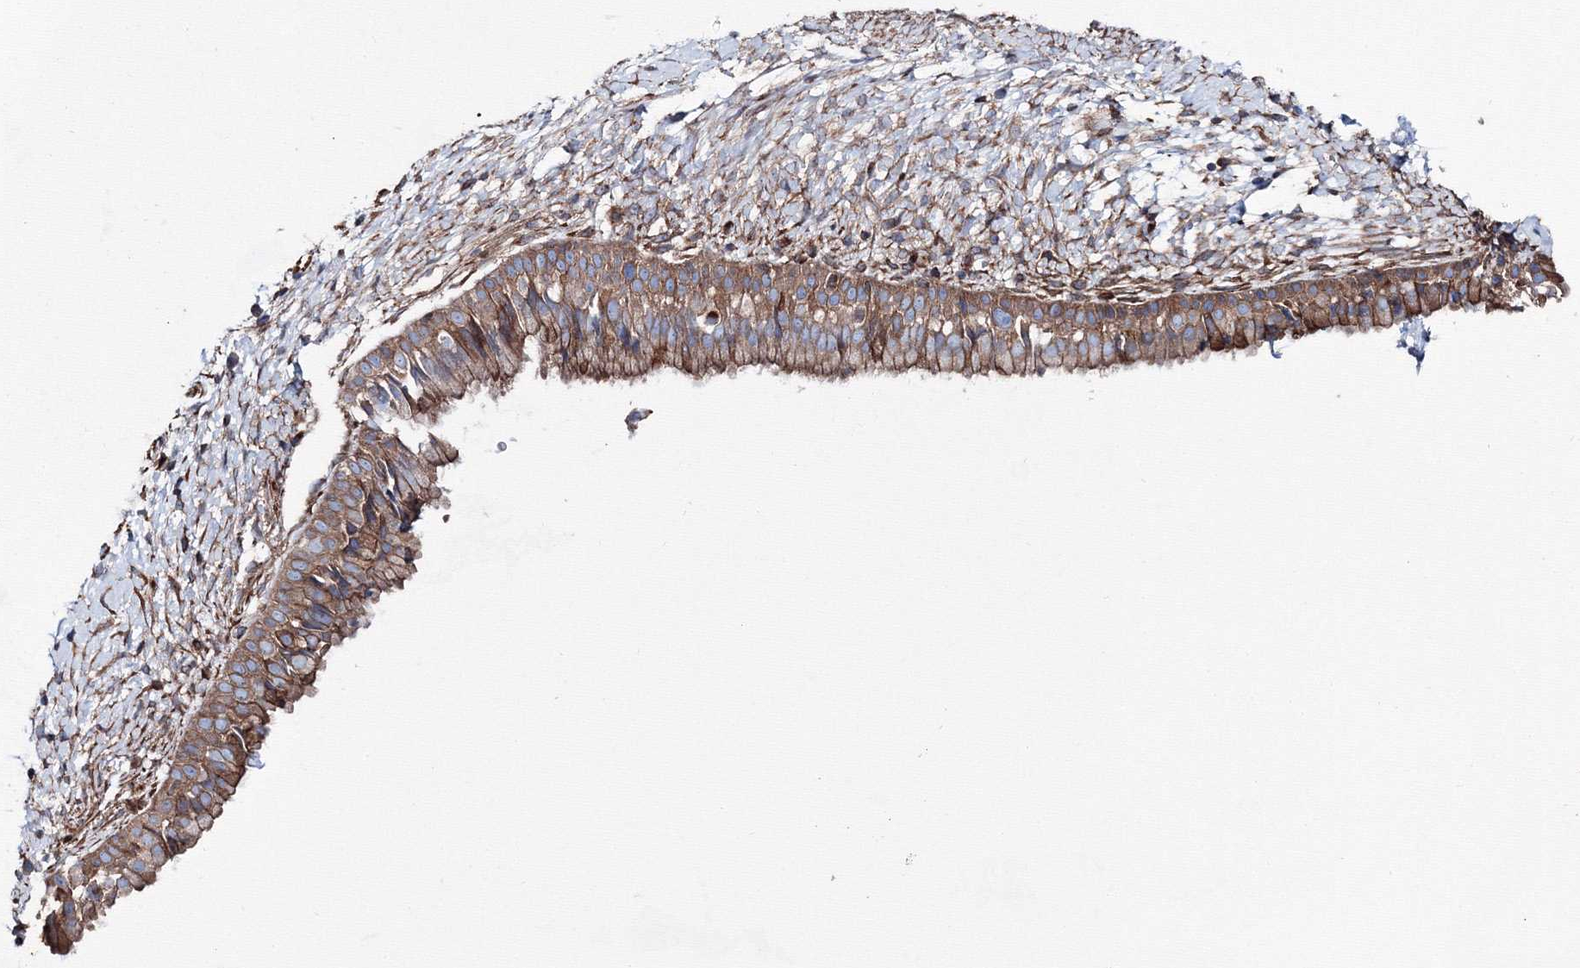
{"staining": {"intensity": "moderate", "quantity": ">75%", "location": "cytoplasmic/membranous"}, "tissue": "nasopharynx", "cell_type": "Respiratory epithelial cells", "image_type": "normal", "snomed": [{"axis": "morphology", "description": "Normal tissue, NOS"}, {"axis": "topography", "description": "Nasopharynx"}], "caption": "An image showing moderate cytoplasmic/membranous positivity in approximately >75% of respiratory epithelial cells in unremarkable nasopharynx, as visualized by brown immunohistochemical staining.", "gene": "ANKRD37", "patient": {"sex": "male", "age": 22}}